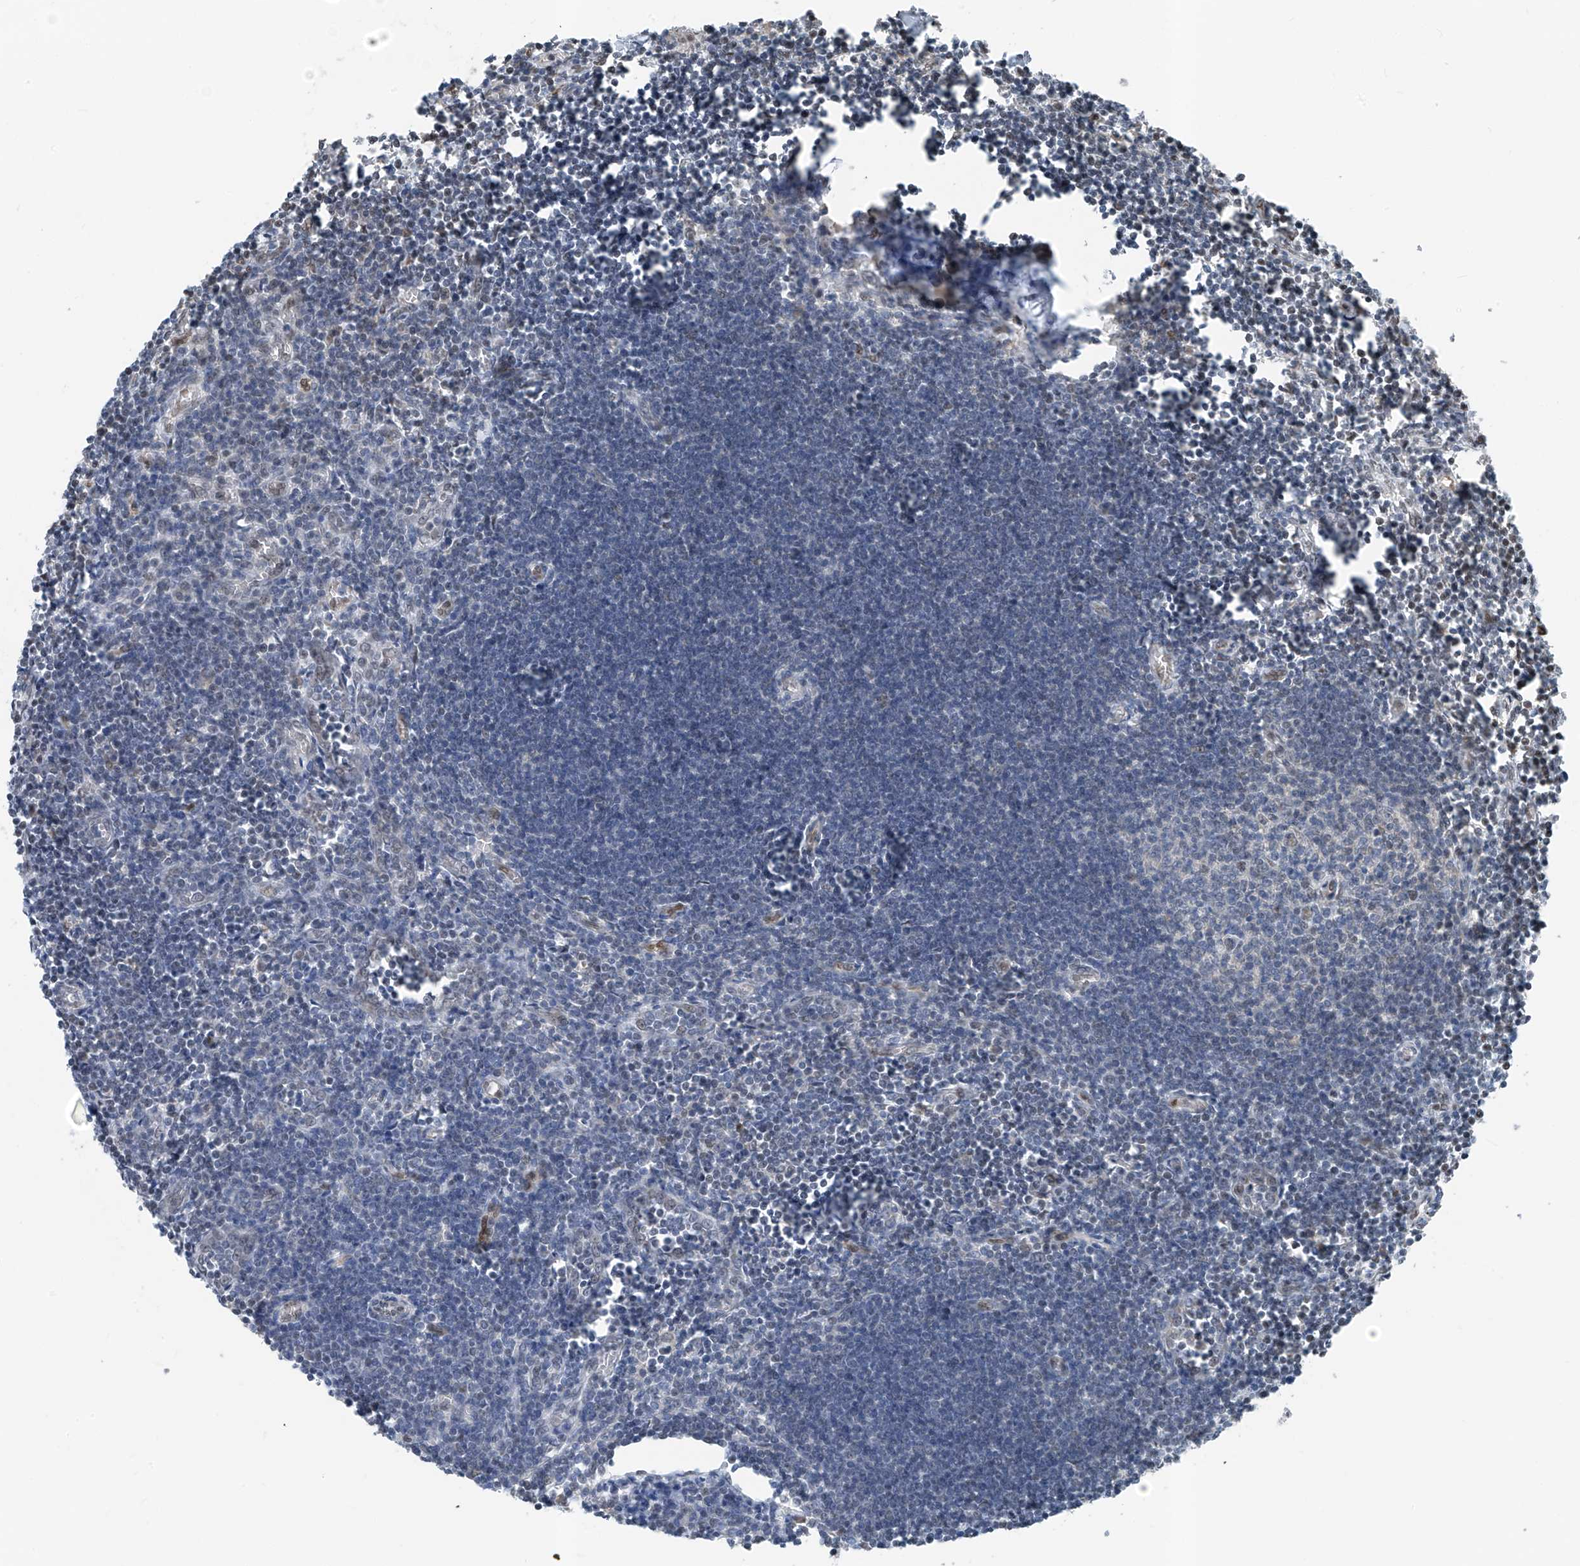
{"staining": {"intensity": "moderate", "quantity": "<25%", "location": "cytoplasmic/membranous"}, "tissue": "lymph node", "cell_type": "Germinal center cells", "image_type": "normal", "snomed": [{"axis": "morphology", "description": "Normal tissue, NOS"}, {"axis": "morphology", "description": "Malignant melanoma, Metastatic site"}, {"axis": "topography", "description": "Lymph node"}], "caption": "DAB (3,3'-diaminobenzidine) immunohistochemical staining of benign human lymph node shows moderate cytoplasmic/membranous protein expression in about <25% of germinal center cells. The staining is performed using DAB brown chromogen to label protein expression. The nuclei are counter-stained blue using hematoxylin.", "gene": "RBP7", "patient": {"sex": "male", "age": 41}}